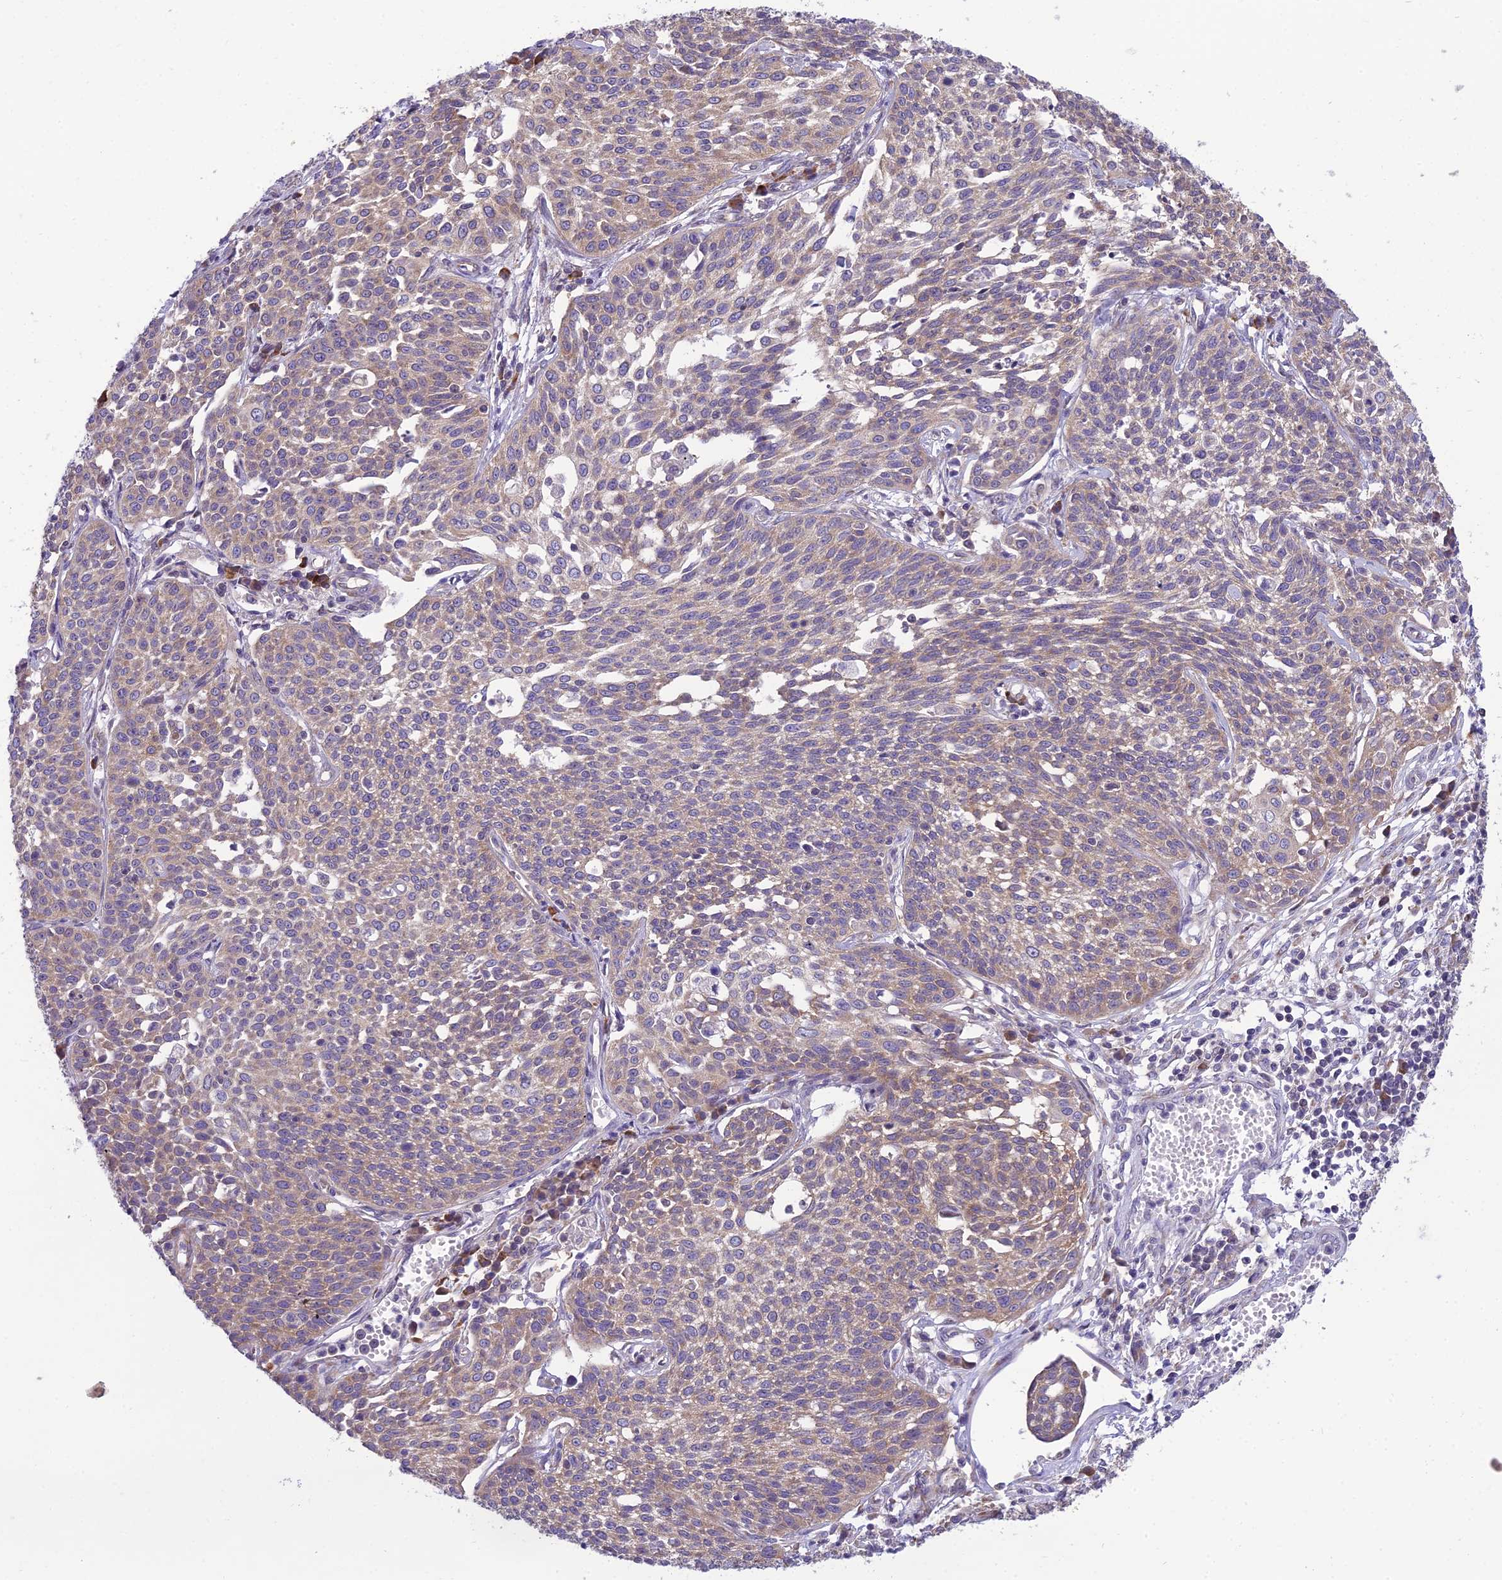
{"staining": {"intensity": "weak", "quantity": ">75%", "location": "cytoplasmic/membranous"}, "tissue": "cervical cancer", "cell_type": "Tumor cells", "image_type": "cancer", "snomed": [{"axis": "morphology", "description": "Squamous cell carcinoma, NOS"}, {"axis": "topography", "description": "Cervix"}], "caption": "Cervical cancer tissue demonstrates weak cytoplasmic/membranous positivity in approximately >75% of tumor cells", "gene": "CLCN7", "patient": {"sex": "female", "age": 34}}